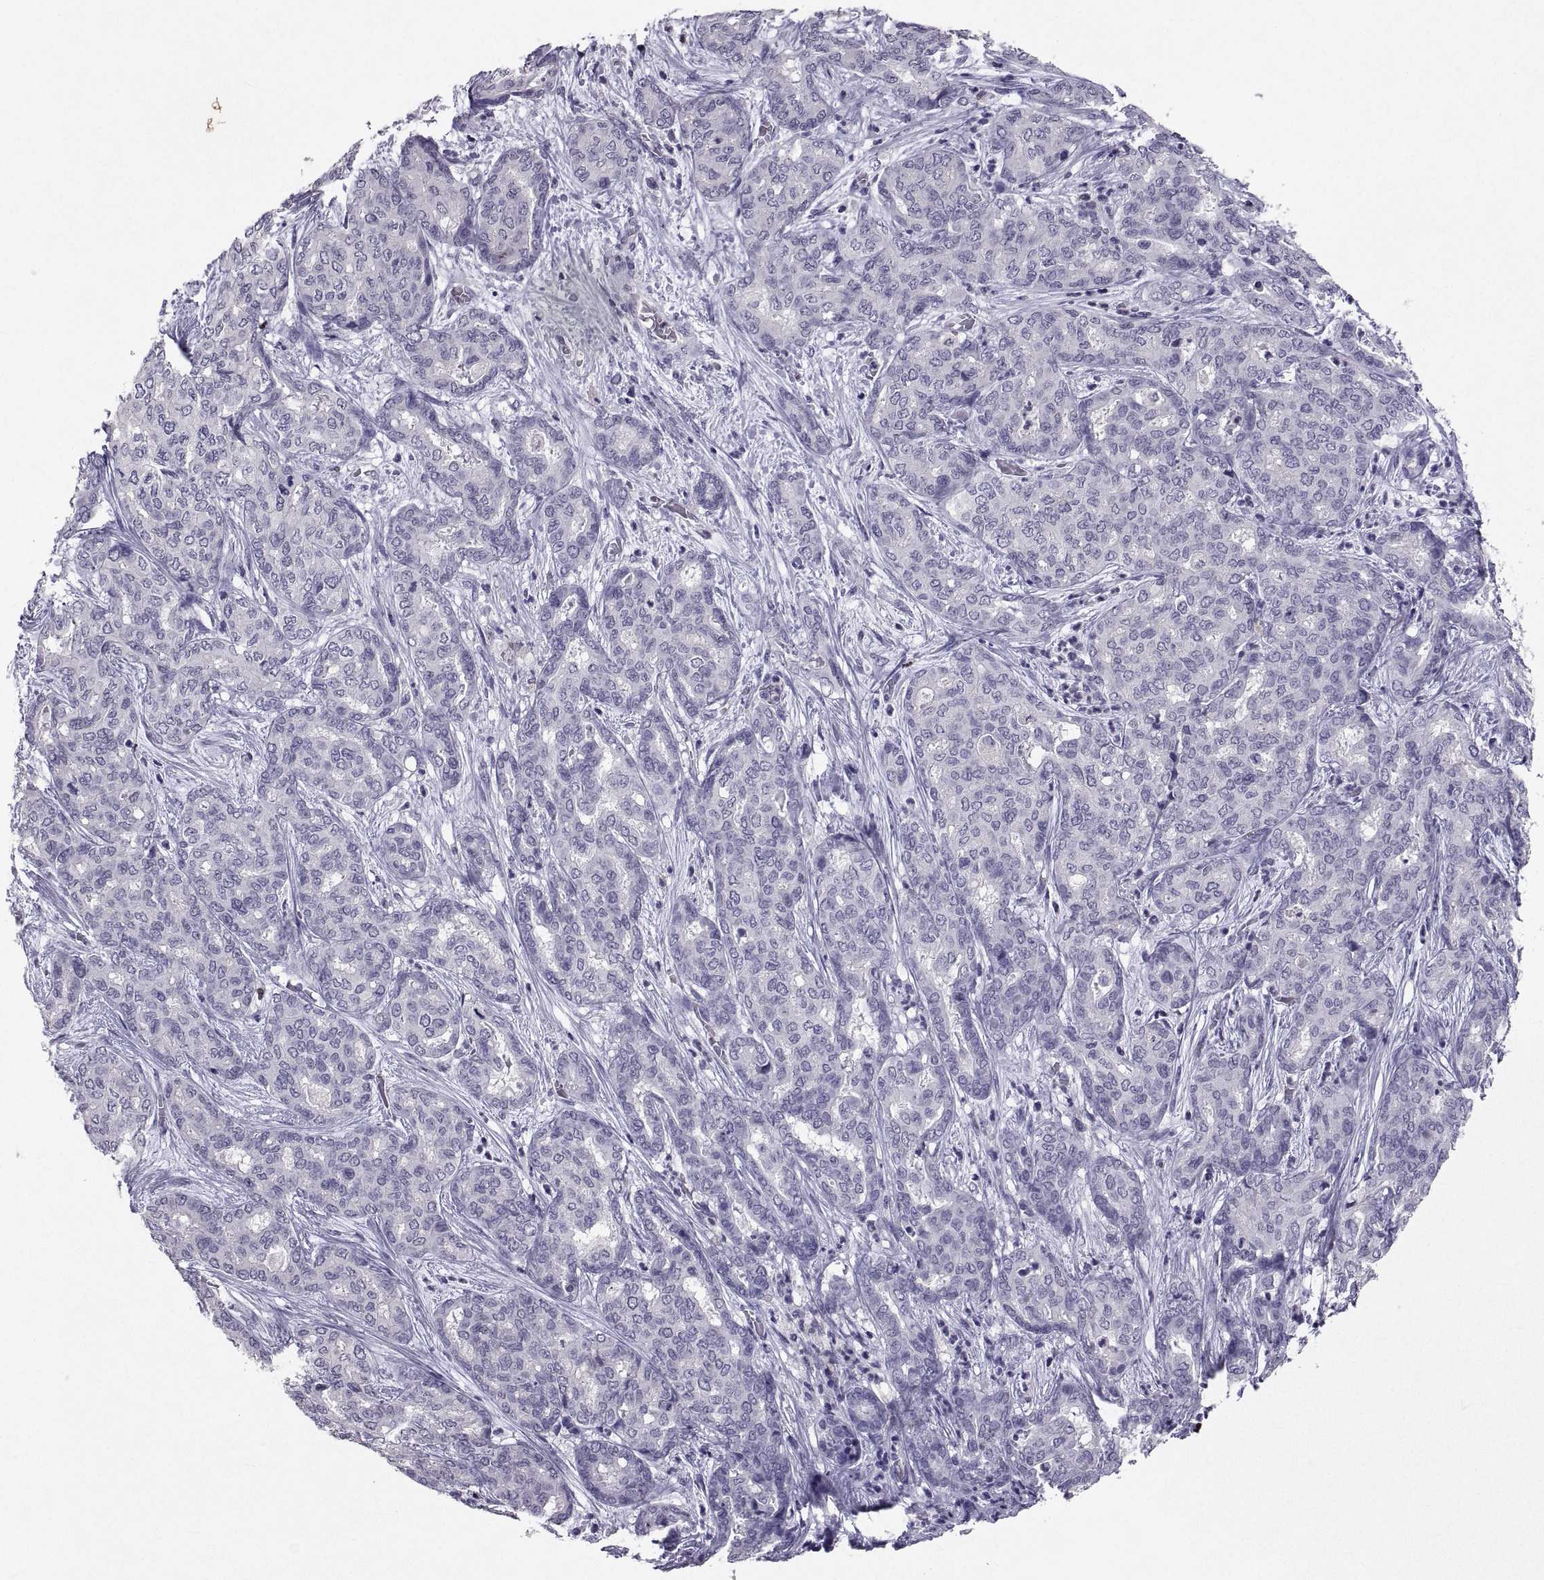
{"staining": {"intensity": "negative", "quantity": "none", "location": "none"}, "tissue": "liver cancer", "cell_type": "Tumor cells", "image_type": "cancer", "snomed": [{"axis": "morphology", "description": "Cholangiocarcinoma"}, {"axis": "topography", "description": "Liver"}], "caption": "Liver cancer (cholangiocarcinoma) stained for a protein using immunohistochemistry displays no expression tumor cells.", "gene": "SOX21", "patient": {"sex": "female", "age": 64}}